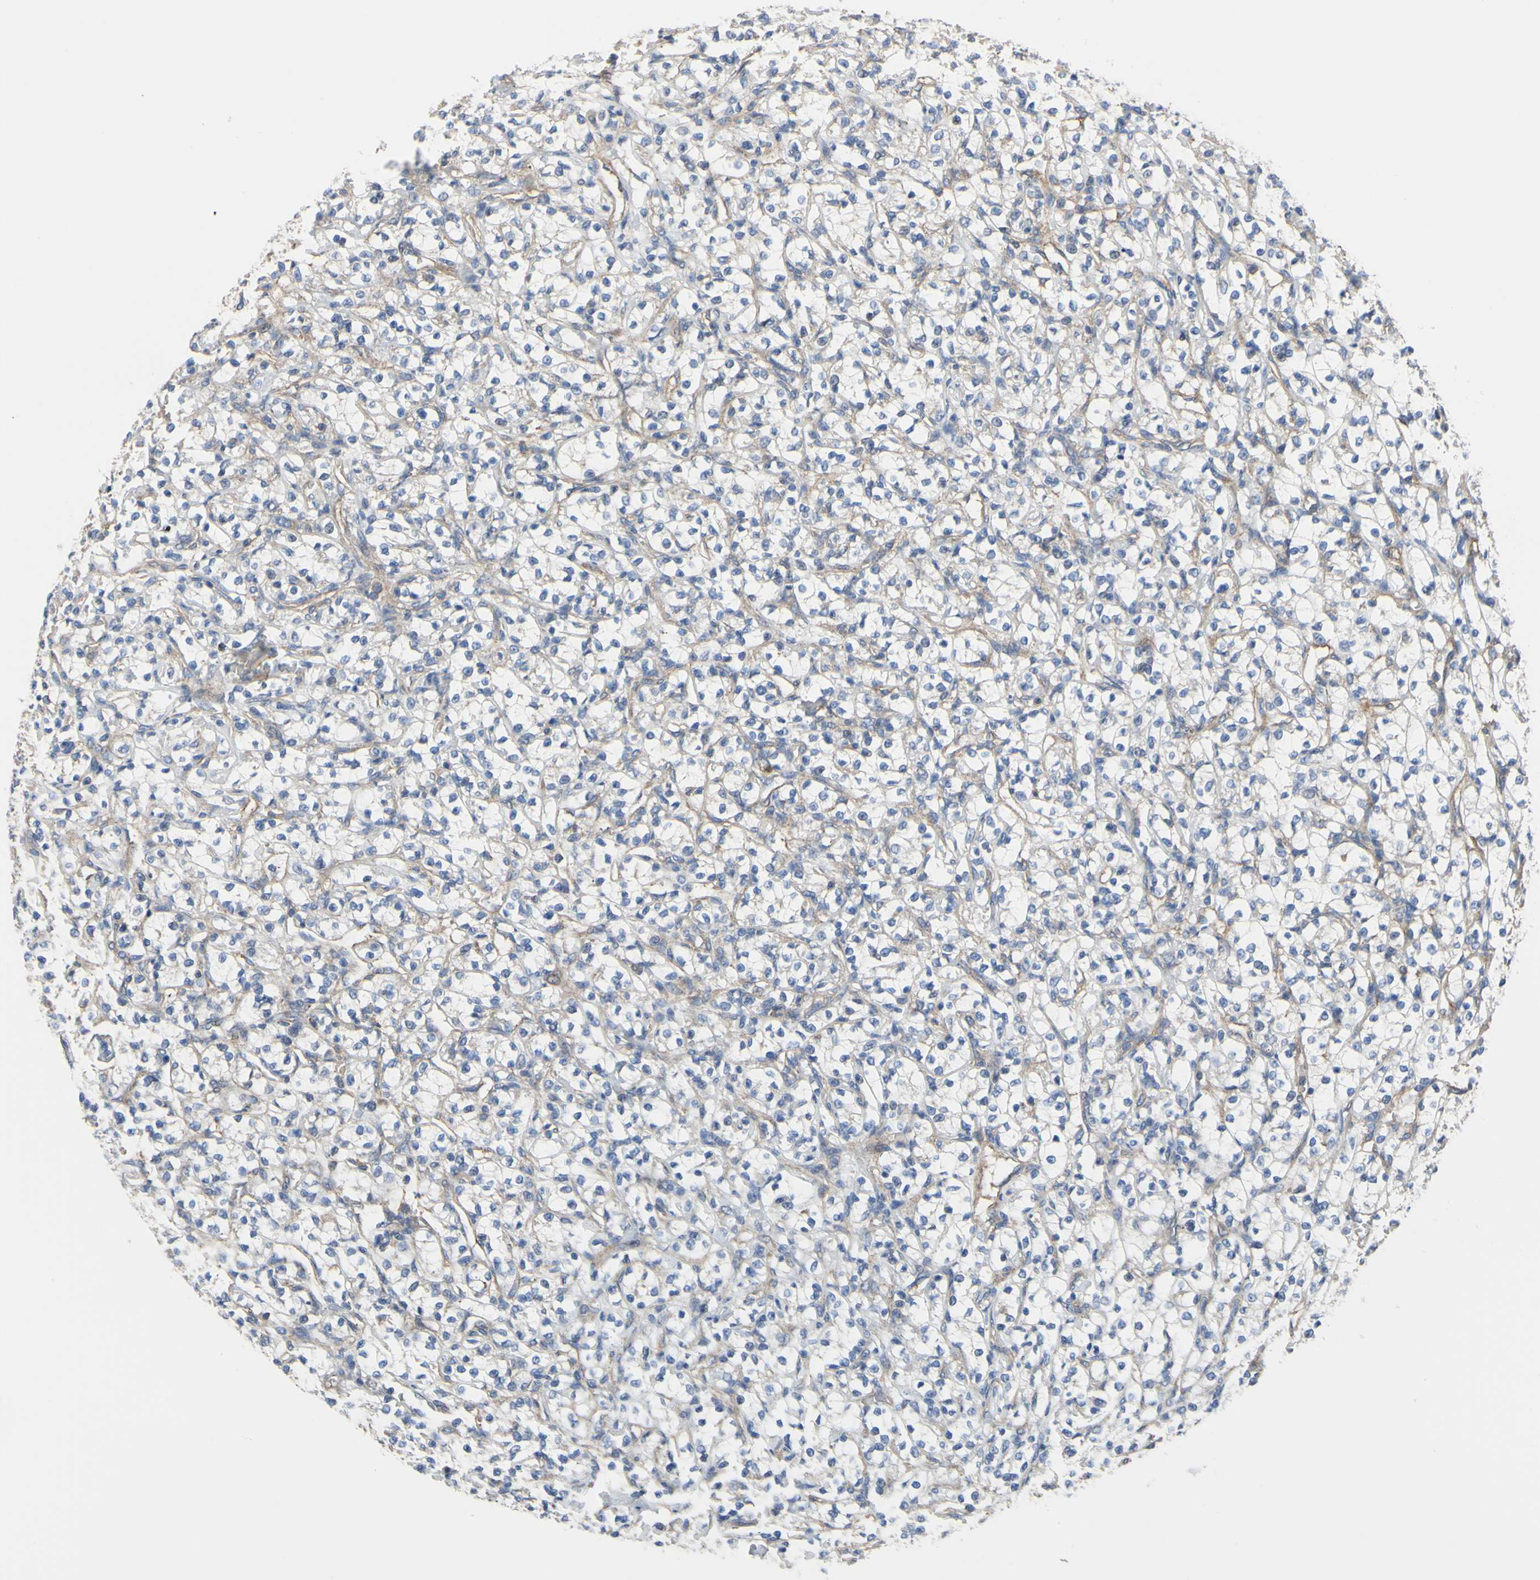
{"staining": {"intensity": "negative", "quantity": "none", "location": "none"}, "tissue": "renal cancer", "cell_type": "Tumor cells", "image_type": "cancer", "snomed": [{"axis": "morphology", "description": "Adenocarcinoma, NOS"}, {"axis": "topography", "description": "Kidney"}], "caption": "Tumor cells are negative for protein expression in human adenocarcinoma (renal). (DAB (3,3'-diaminobenzidine) immunohistochemistry, high magnification).", "gene": "BECN1", "patient": {"sex": "female", "age": 69}}